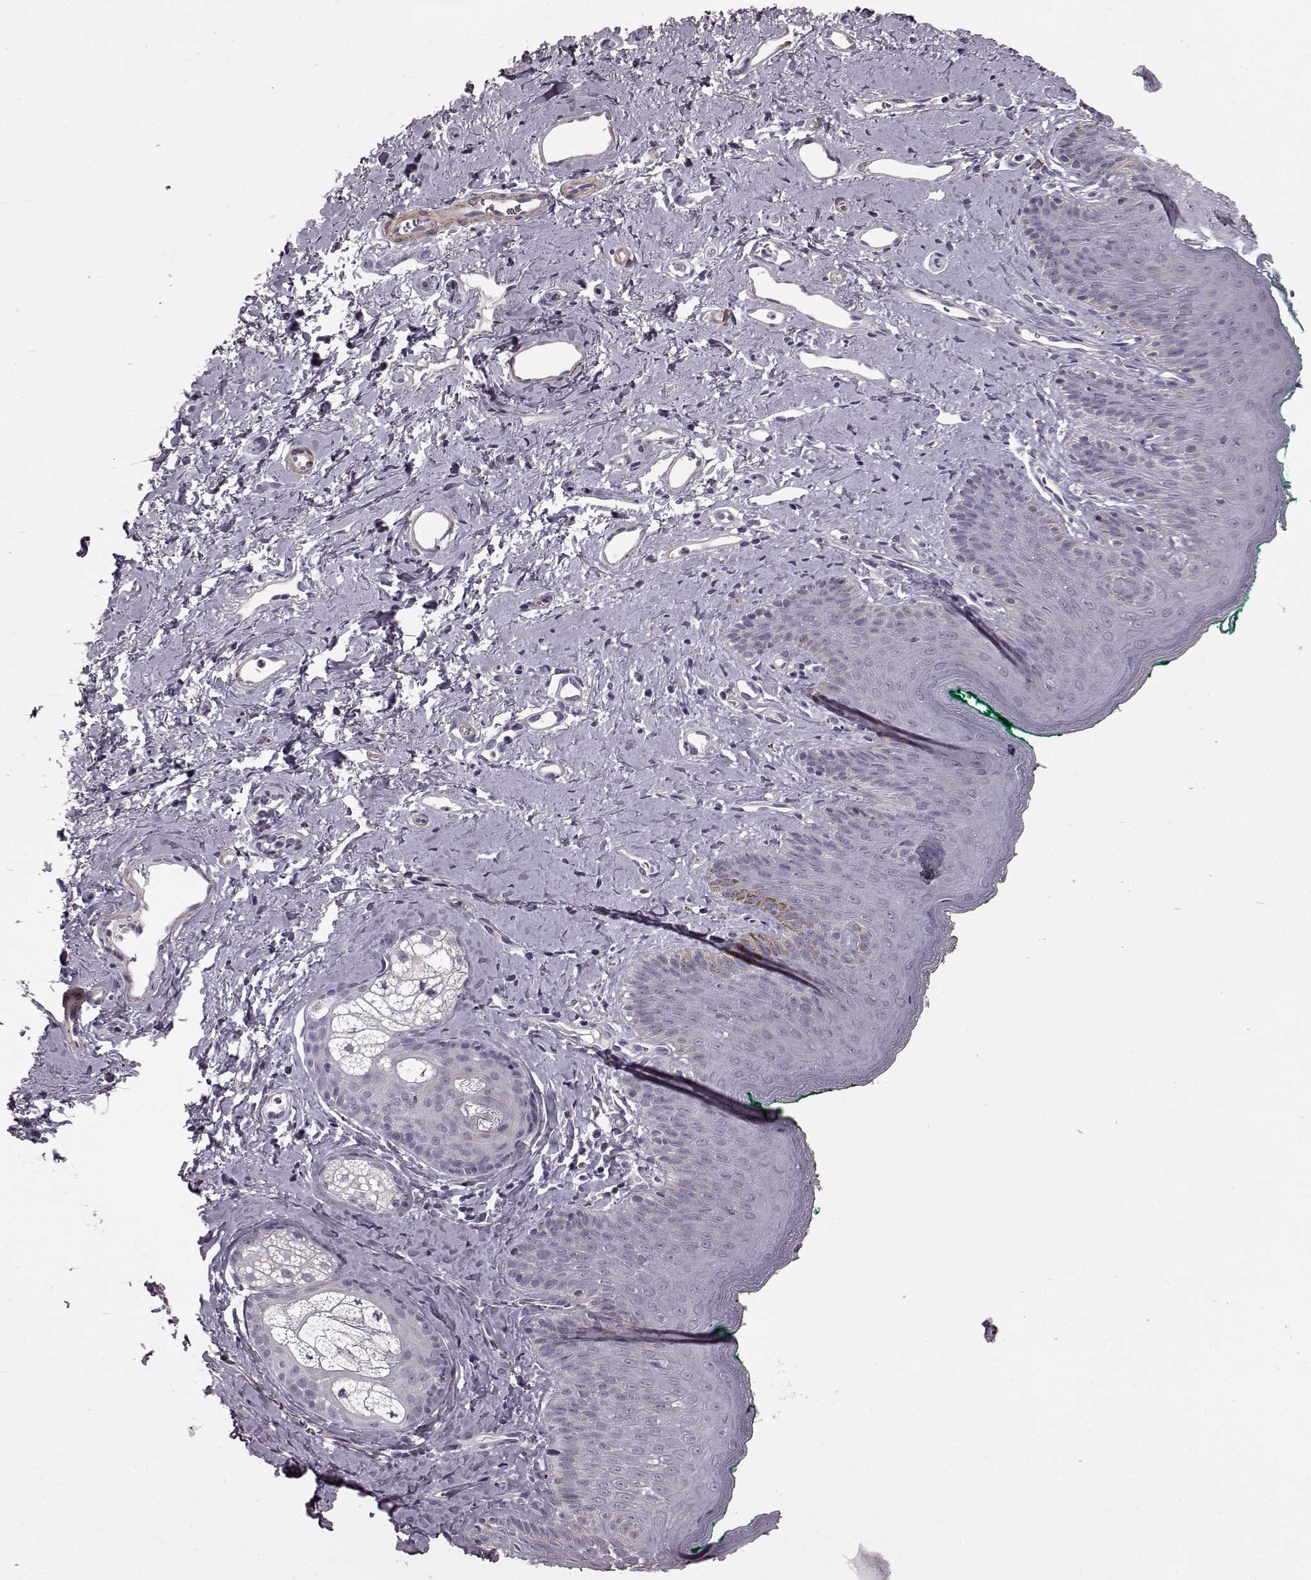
{"staining": {"intensity": "negative", "quantity": "none", "location": "none"}, "tissue": "skin", "cell_type": "Epidermal cells", "image_type": "normal", "snomed": [{"axis": "morphology", "description": "Normal tissue, NOS"}, {"axis": "topography", "description": "Vulva"}], "caption": "Protein analysis of normal skin reveals no significant positivity in epidermal cells. Nuclei are stained in blue.", "gene": "SLCO3A1", "patient": {"sex": "female", "age": 66}}